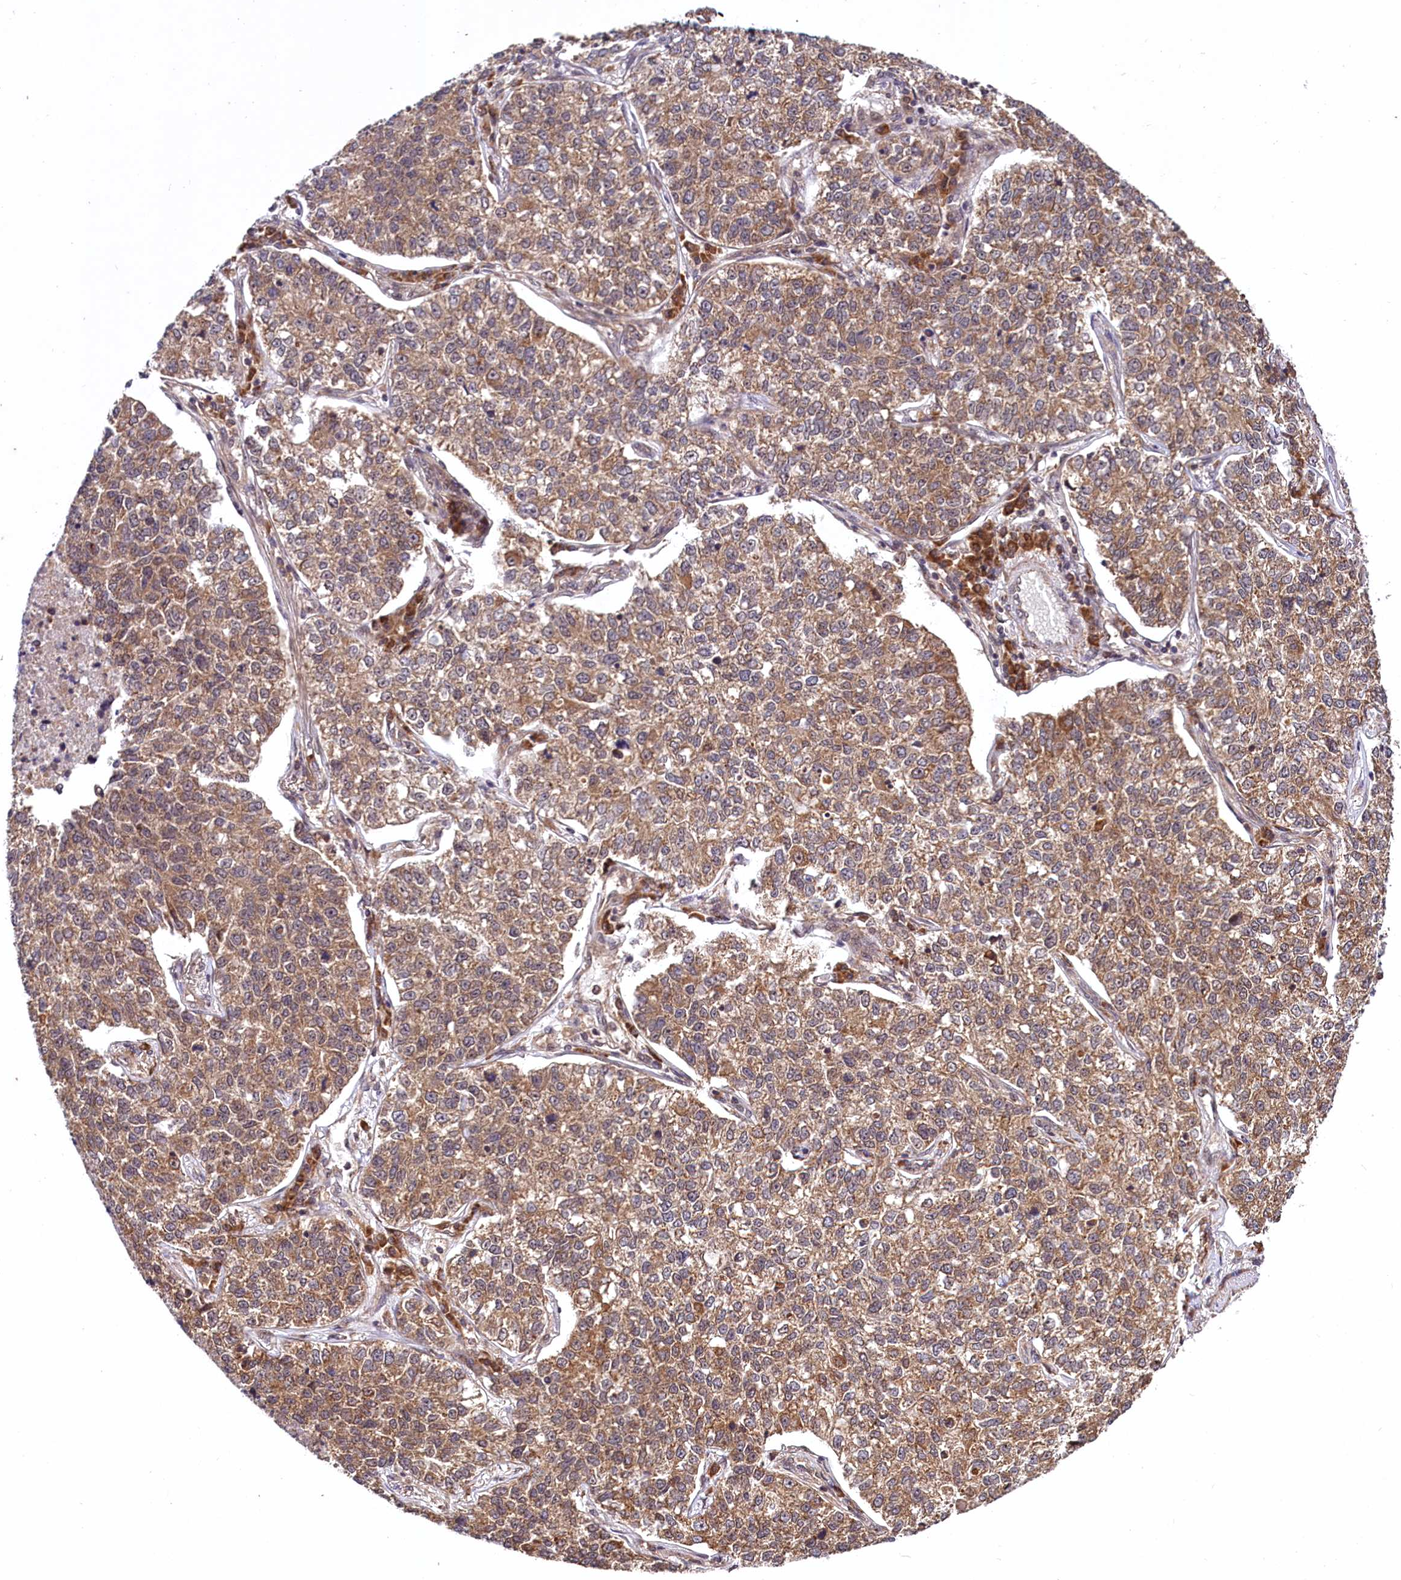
{"staining": {"intensity": "moderate", "quantity": ">75%", "location": "cytoplasmic/membranous"}, "tissue": "lung cancer", "cell_type": "Tumor cells", "image_type": "cancer", "snomed": [{"axis": "morphology", "description": "Adenocarcinoma, NOS"}, {"axis": "topography", "description": "Lung"}], "caption": "An immunohistochemistry (IHC) photomicrograph of tumor tissue is shown. Protein staining in brown labels moderate cytoplasmic/membranous positivity in lung cancer (adenocarcinoma) within tumor cells.", "gene": "UBE3A", "patient": {"sex": "male", "age": 49}}